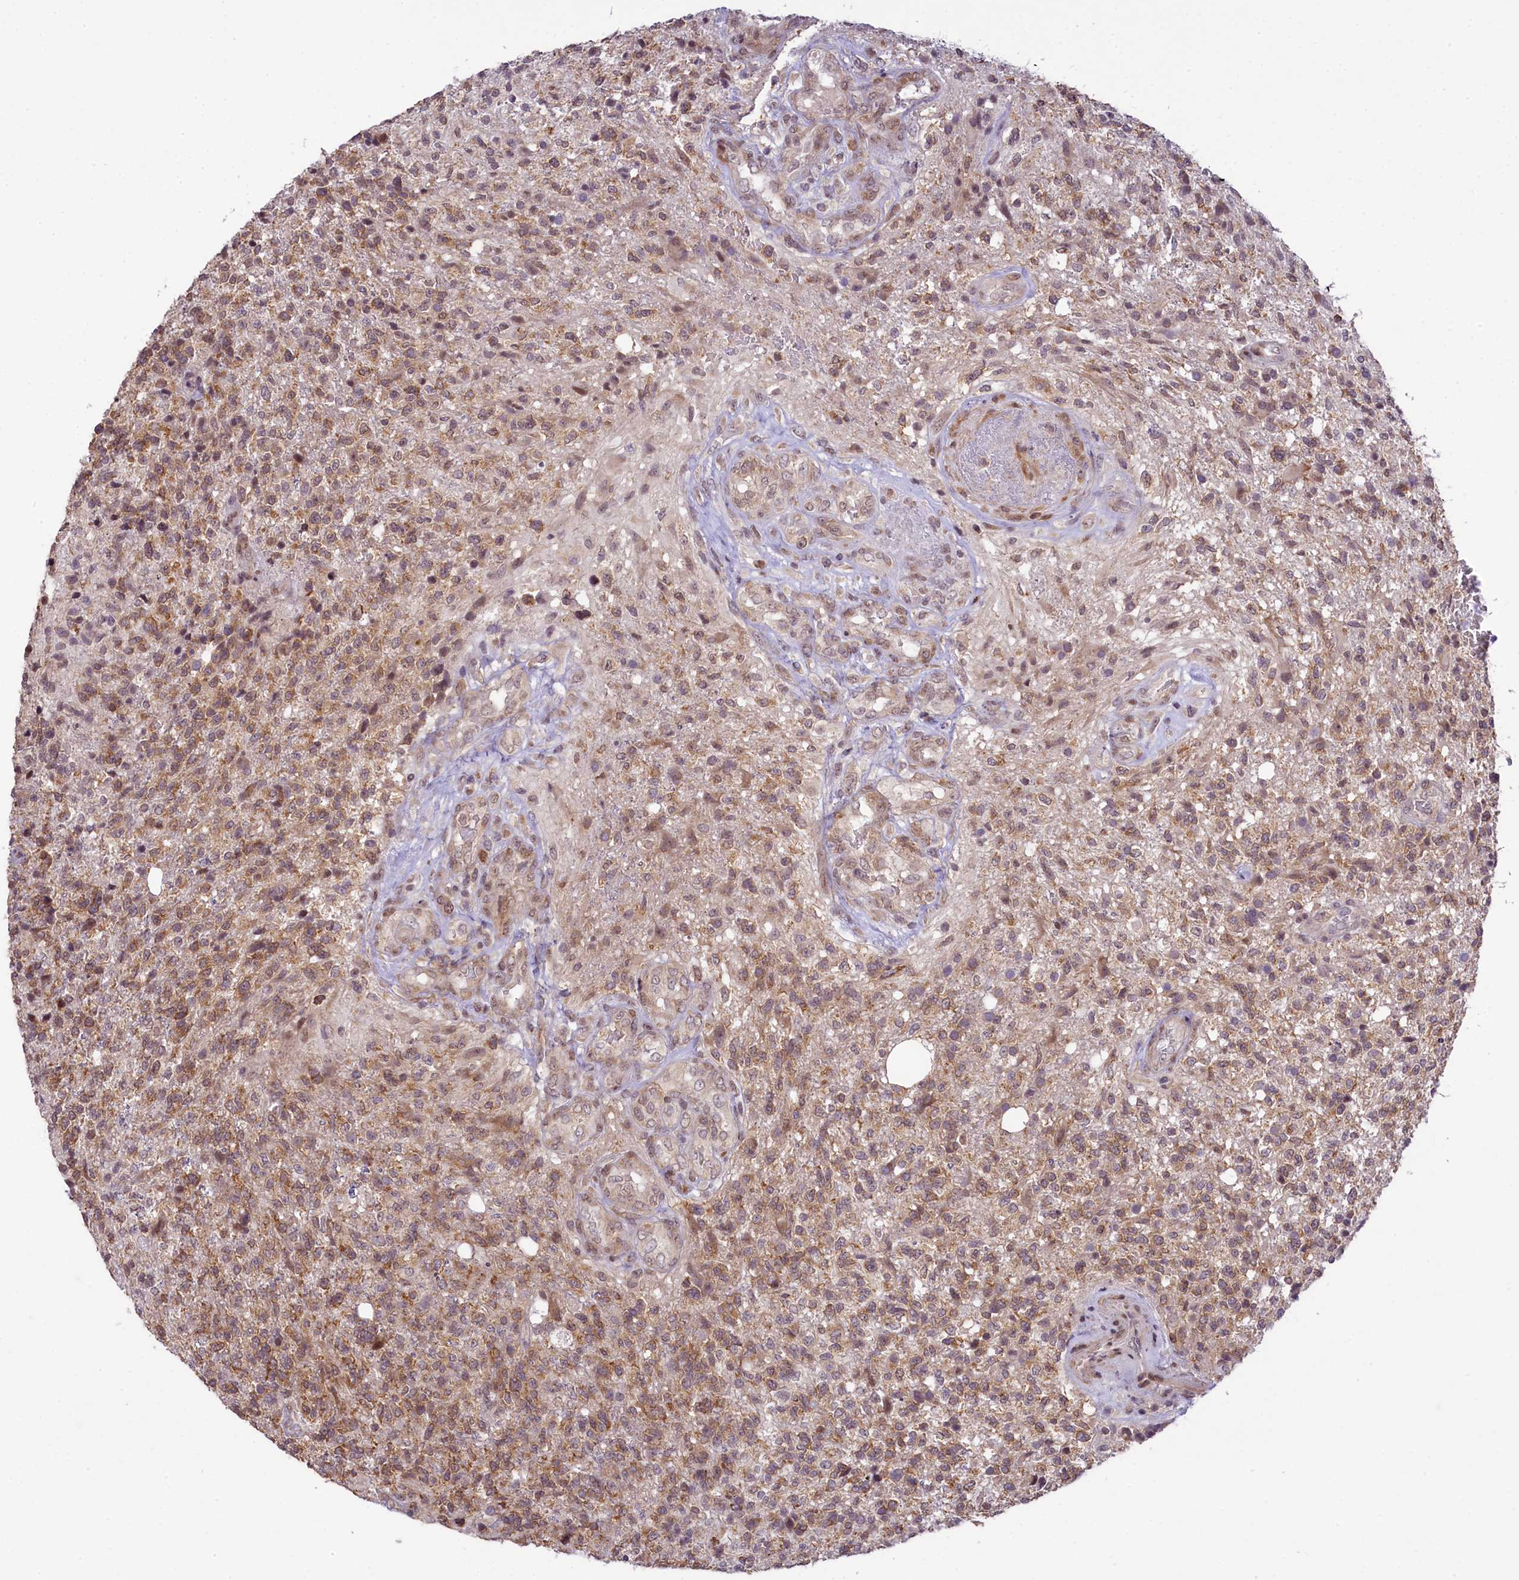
{"staining": {"intensity": "moderate", "quantity": ">75%", "location": "cytoplasmic/membranous"}, "tissue": "glioma", "cell_type": "Tumor cells", "image_type": "cancer", "snomed": [{"axis": "morphology", "description": "Glioma, malignant, High grade"}, {"axis": "topography", "description": "Brain"}], "caption": "A high-resolution micrograph shows immunohistochemistry (IHC) staining of glioma, which exhibits moderate cytoplasmic/membranous positivity in approximately >75% of tumor cells.", "gene": "RBBP8", "patient": {"sex": "male", "age": 56}}